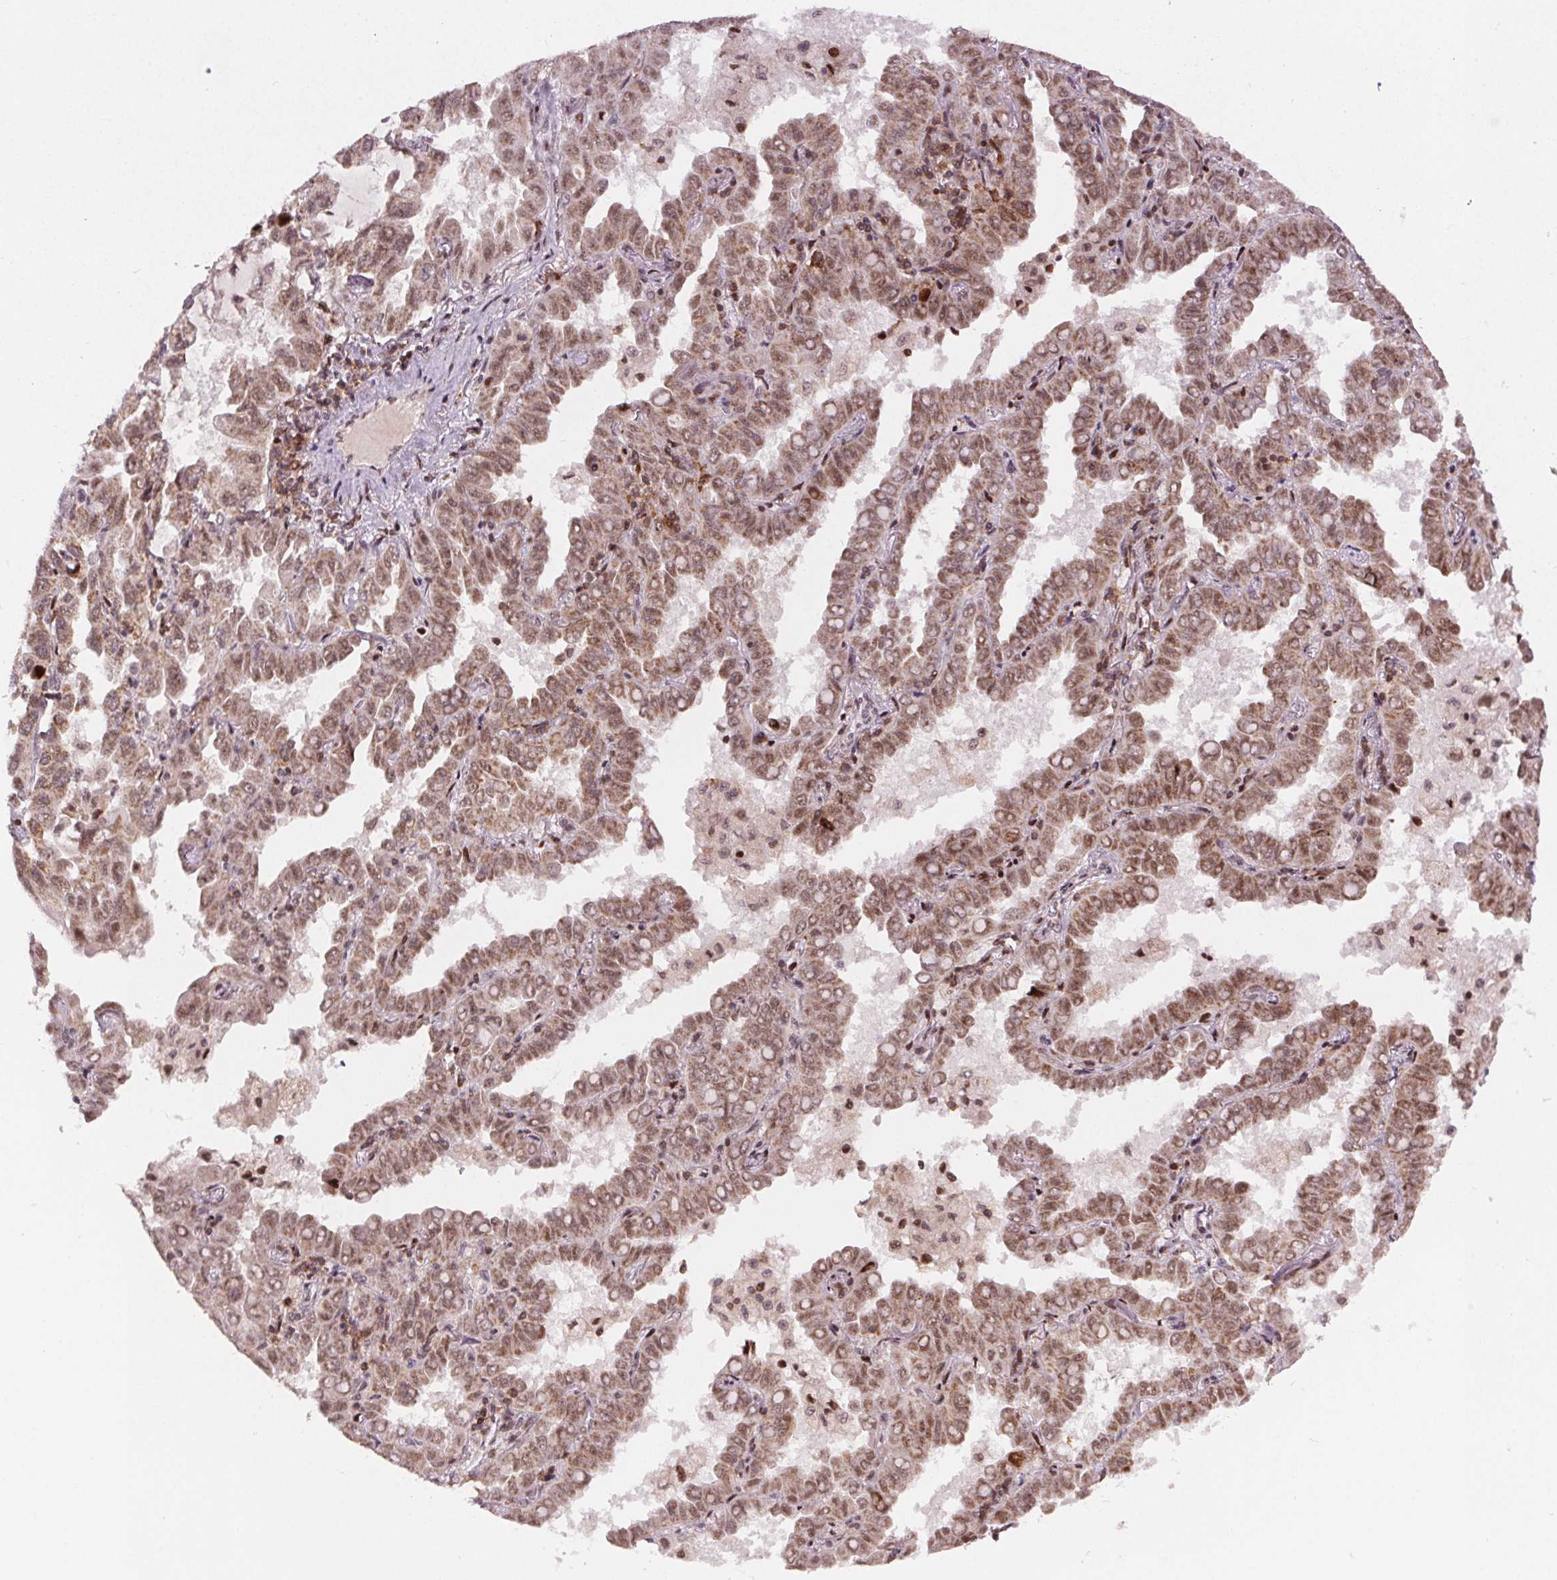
{"staining": {"intensity": "moderate", "quantity": ">75%", "location": "cytoplasmic/membranous,nuclear"}, "tissue": "lung cancer", "cell_type": "Tumor cells", "image_type": "cancer", "snomed": [{"axis": "morphology", "description": "Adenocarcinoma, NOS"}, {"axis": "topography", "description": "Lung"}], "caption": "This histopathology image exhibits immunohistochemistry staining of human lung cancer, with medium moderate cytoplasmic/membranous and nuclear expression in about >75% of tumor cells.", "gene": "SNRNP35", "patient": {"sex": "male", "age": 64}}